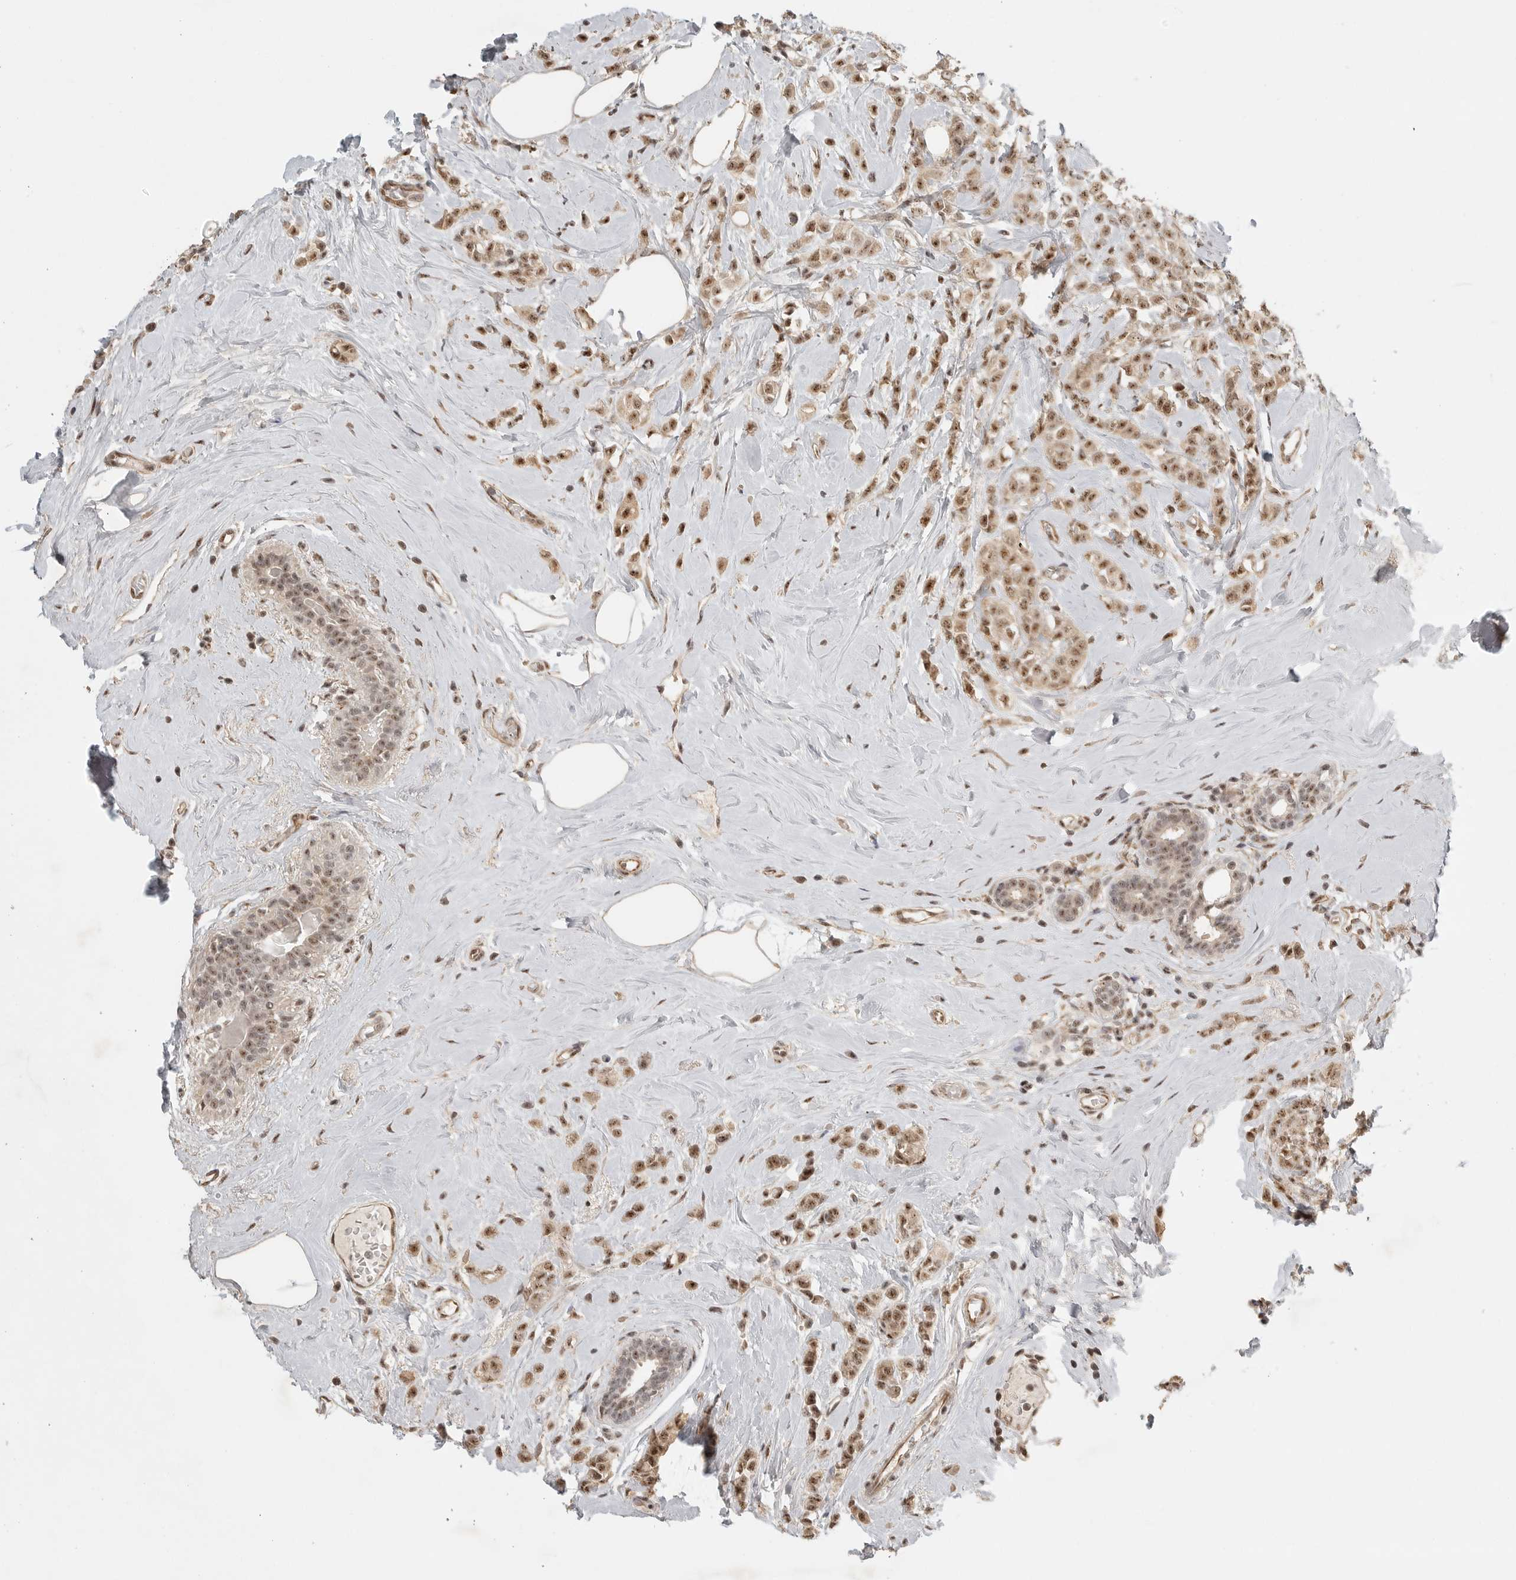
{"staining": {"intensity": "moderate", "quantity": ">75%", "location": "nuclear"}, "tissue": "breast cancer", "cell_type": "Tumor cells", "image_type": "cancer", "snomed": [{"axis": "morphology", "description": "Lobular carcinoma"}, {"axis": "topography", "description": "Breast"}], "caption": "A medium amount of moderate nuclear positivity is appreciated in approximately >75% of tumor cells in breast cancer tissue.", "gene": "POMP", "patient": {"sex": "female", "age": 47}}